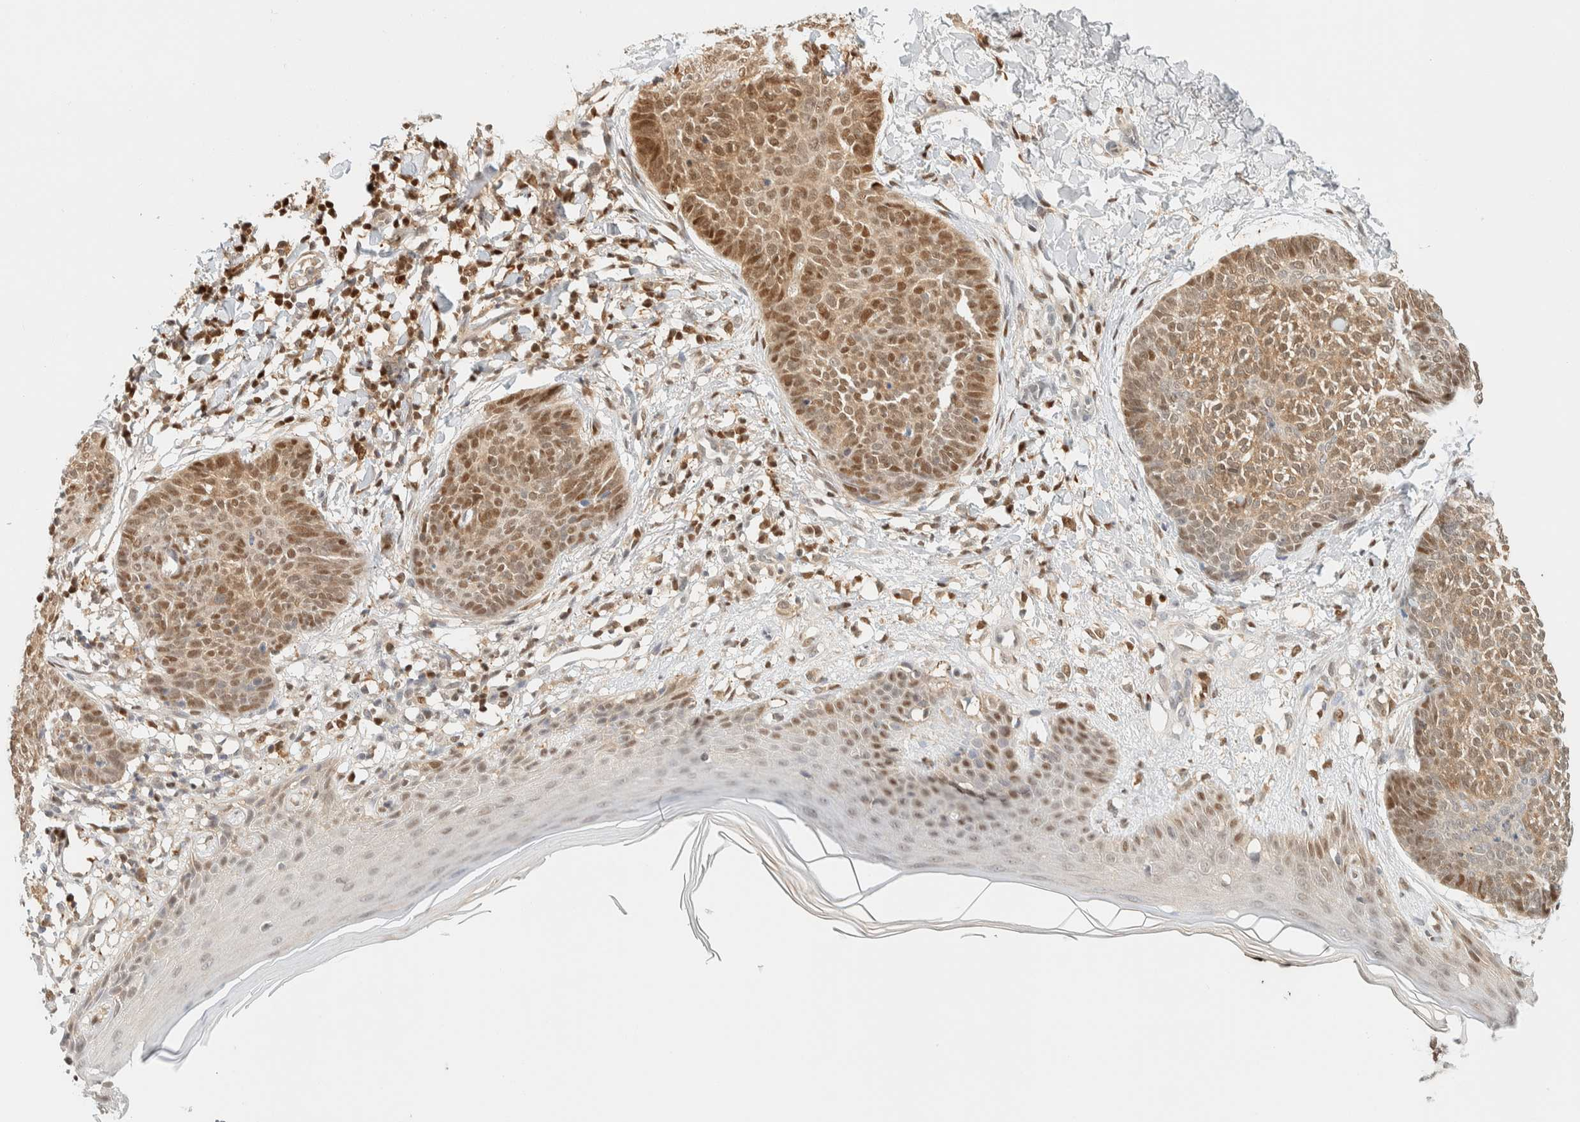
{"staining": {"intensity": "moderate", "quantity": ">75%", "location": "cytoplasmic/membranous,nuclear"}, "tissue": "skin cancer", "cell_type": "Tumor cells", "image_type": "cancer", "snomed": [{"axis": "morphology", "description": "Normal tissue, NOS"}, {"axis": "morphology", "description": "Basal cell carcinoma"}, {"axis": "topography", "description": "Skin"}], "caption": "Skin basal cell carcinoma tissue displays moderate cytoplasmic/membranous and nuclear staining in about >75% of tumor cells (DAB = brown stain, brightfield microscopy at high magnification).", "gene": "ZBTB37", "patient": {"sex": "male", "age": 50}}